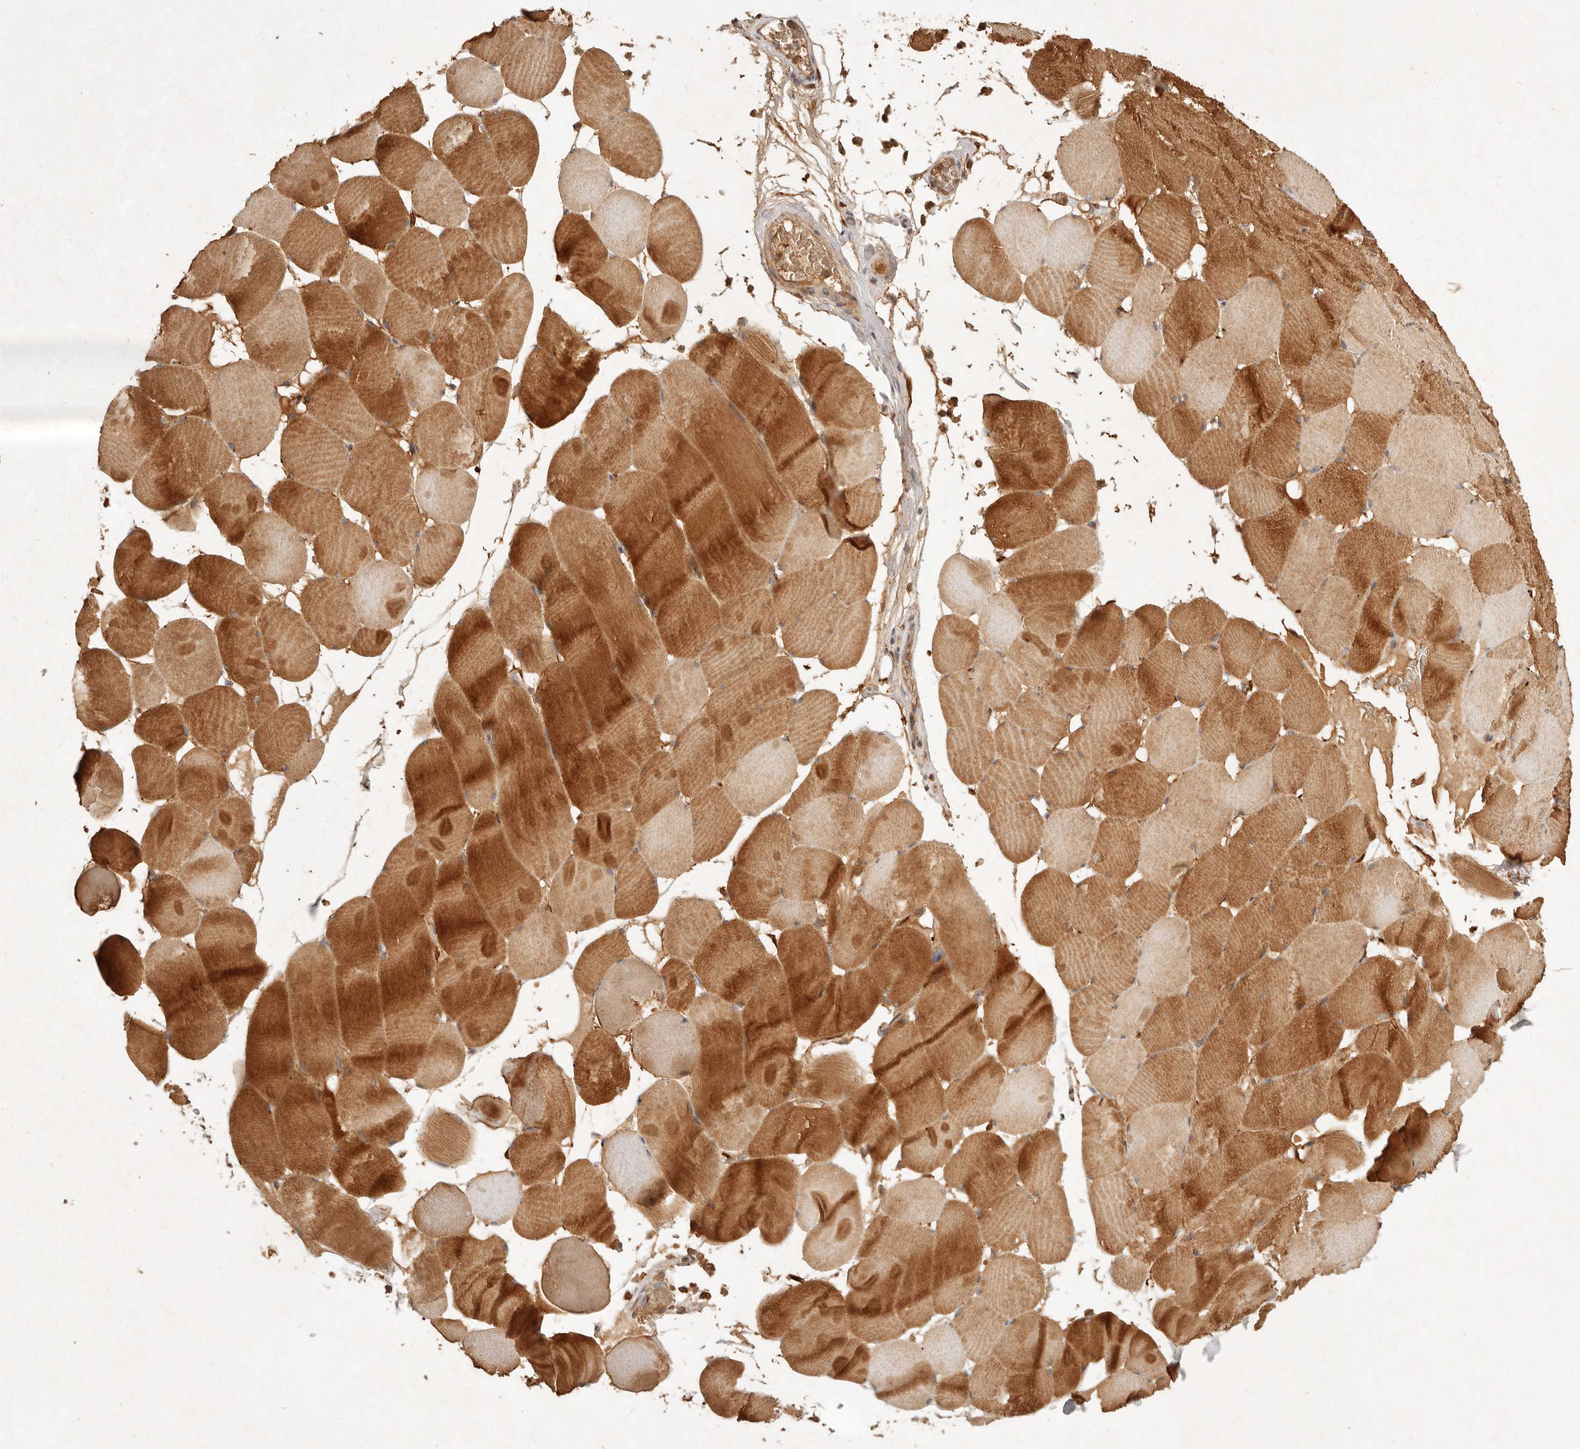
{"staining": {"intensity": "strong", "quantity": ">75%", "location": "cytoplasmic/membranous"}, "tissue": "skeletal muscle", "cell_type": "Myocytes", "image_type": "normal", "snomed": [{"axis": "morphology", "description": "Normal tissue, NOS"}, {"axis": "topography", "description": "Skeletal muscle"}], "caption": "Protein staining of benign skeletal muscle reveals strong cytoplasmic/membranous expression in about >75% of myocytes. The protein of interest is stained brown, and the nuclei are stained in blue (DAB IHC with brightfield microscopy, high magnification).", "gene": "FREM2", "patient": {"sex": "male", "age": 62}}